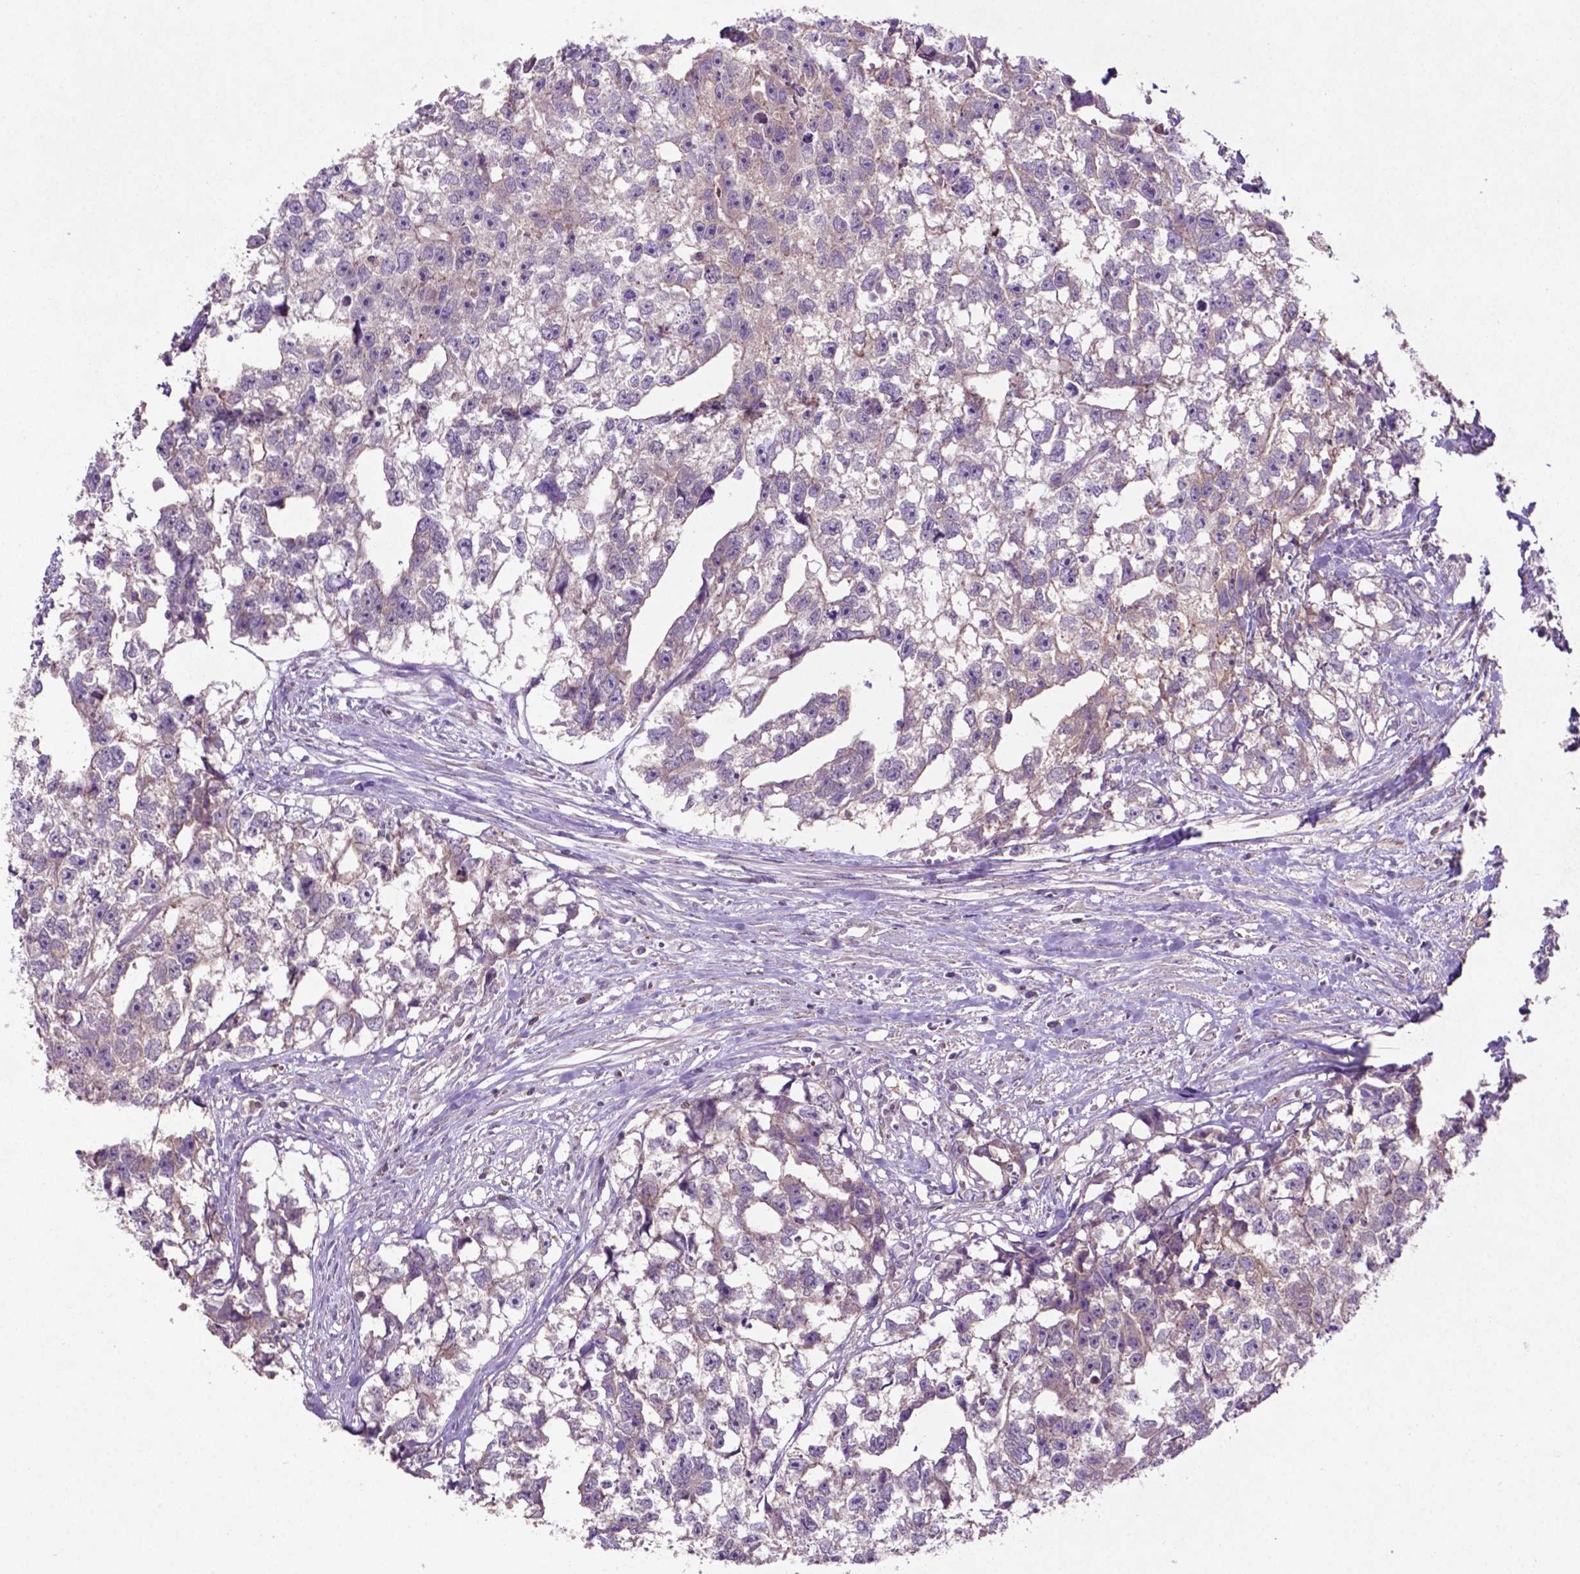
{"staining": {"intensity": "negative", "quantity": "none", "location": "none"}, "tissue": "testis cancer", "cell_type": "Tumor cells", "image_type": "cancer", "snomed": [{"axis": "morphology", "description": "Carcinoma, Embryonal, NOS"}, {"axis": "morphology", "description": "Teratoma, malignant, NOS"}, {"axis": "topography", "description": "Testis"}], "caption": "An image of embryonal carcinoma (testis) stained for a protein demonstrates no brown staining in tumor cells.", "gene": "BMP4", "patient": {"sex": "male", "age": 44}}